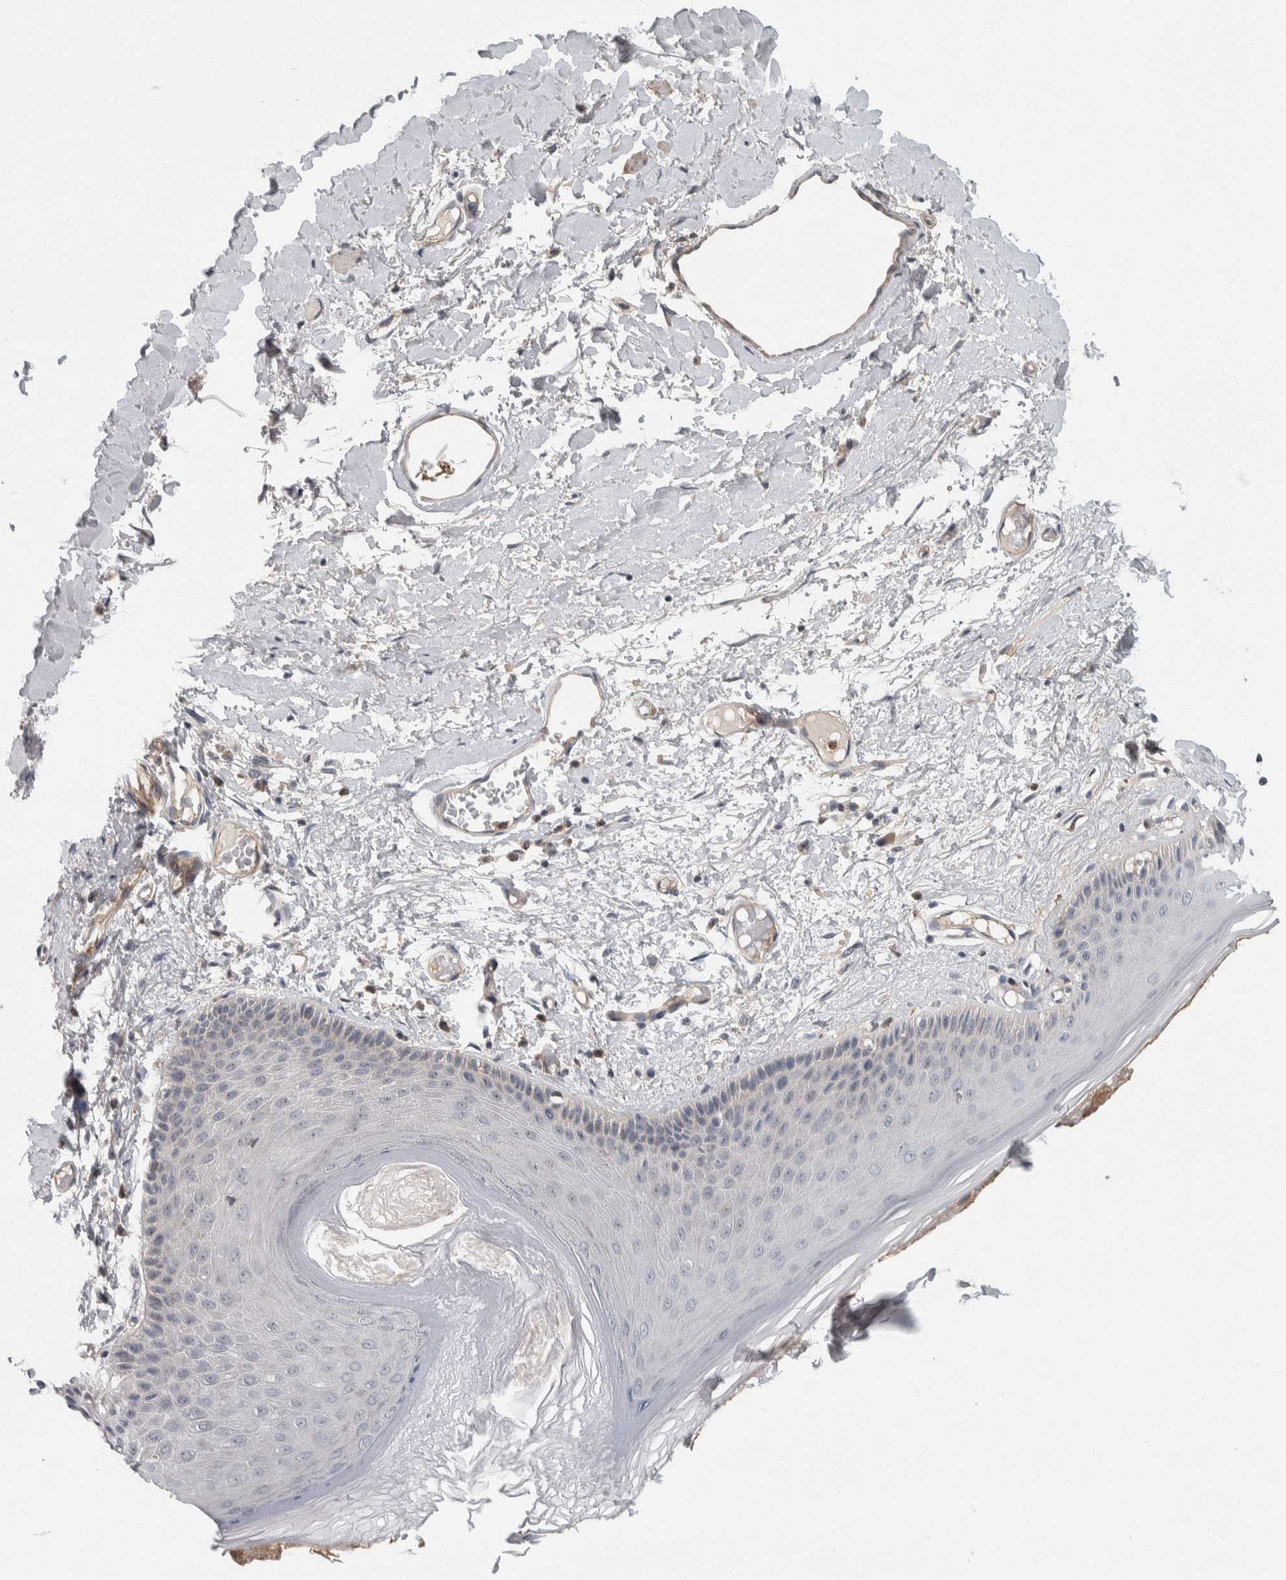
{"staining": {"intensity": "weak", "quantity": "<25%", "location": "cytoplasmic/membranous"}, "tissue": "skin", "cell_type": "Epidermal cells", "image_type": "normal", "snomed": [{"axis": "morphology", "description": "Normal tissue, NOS"}, {"axis": "topography", "description": "Vulva"}], "caption": "IHC histopathology image of normal skin: human skin stained with DAB (3,3'-diaminobenzidine) reveals no significant protein staining in epidermal cells. Nuclei are stained in blue.", "gene": "KCNJ3", "patient": {"sex": "female", "age": 73}}